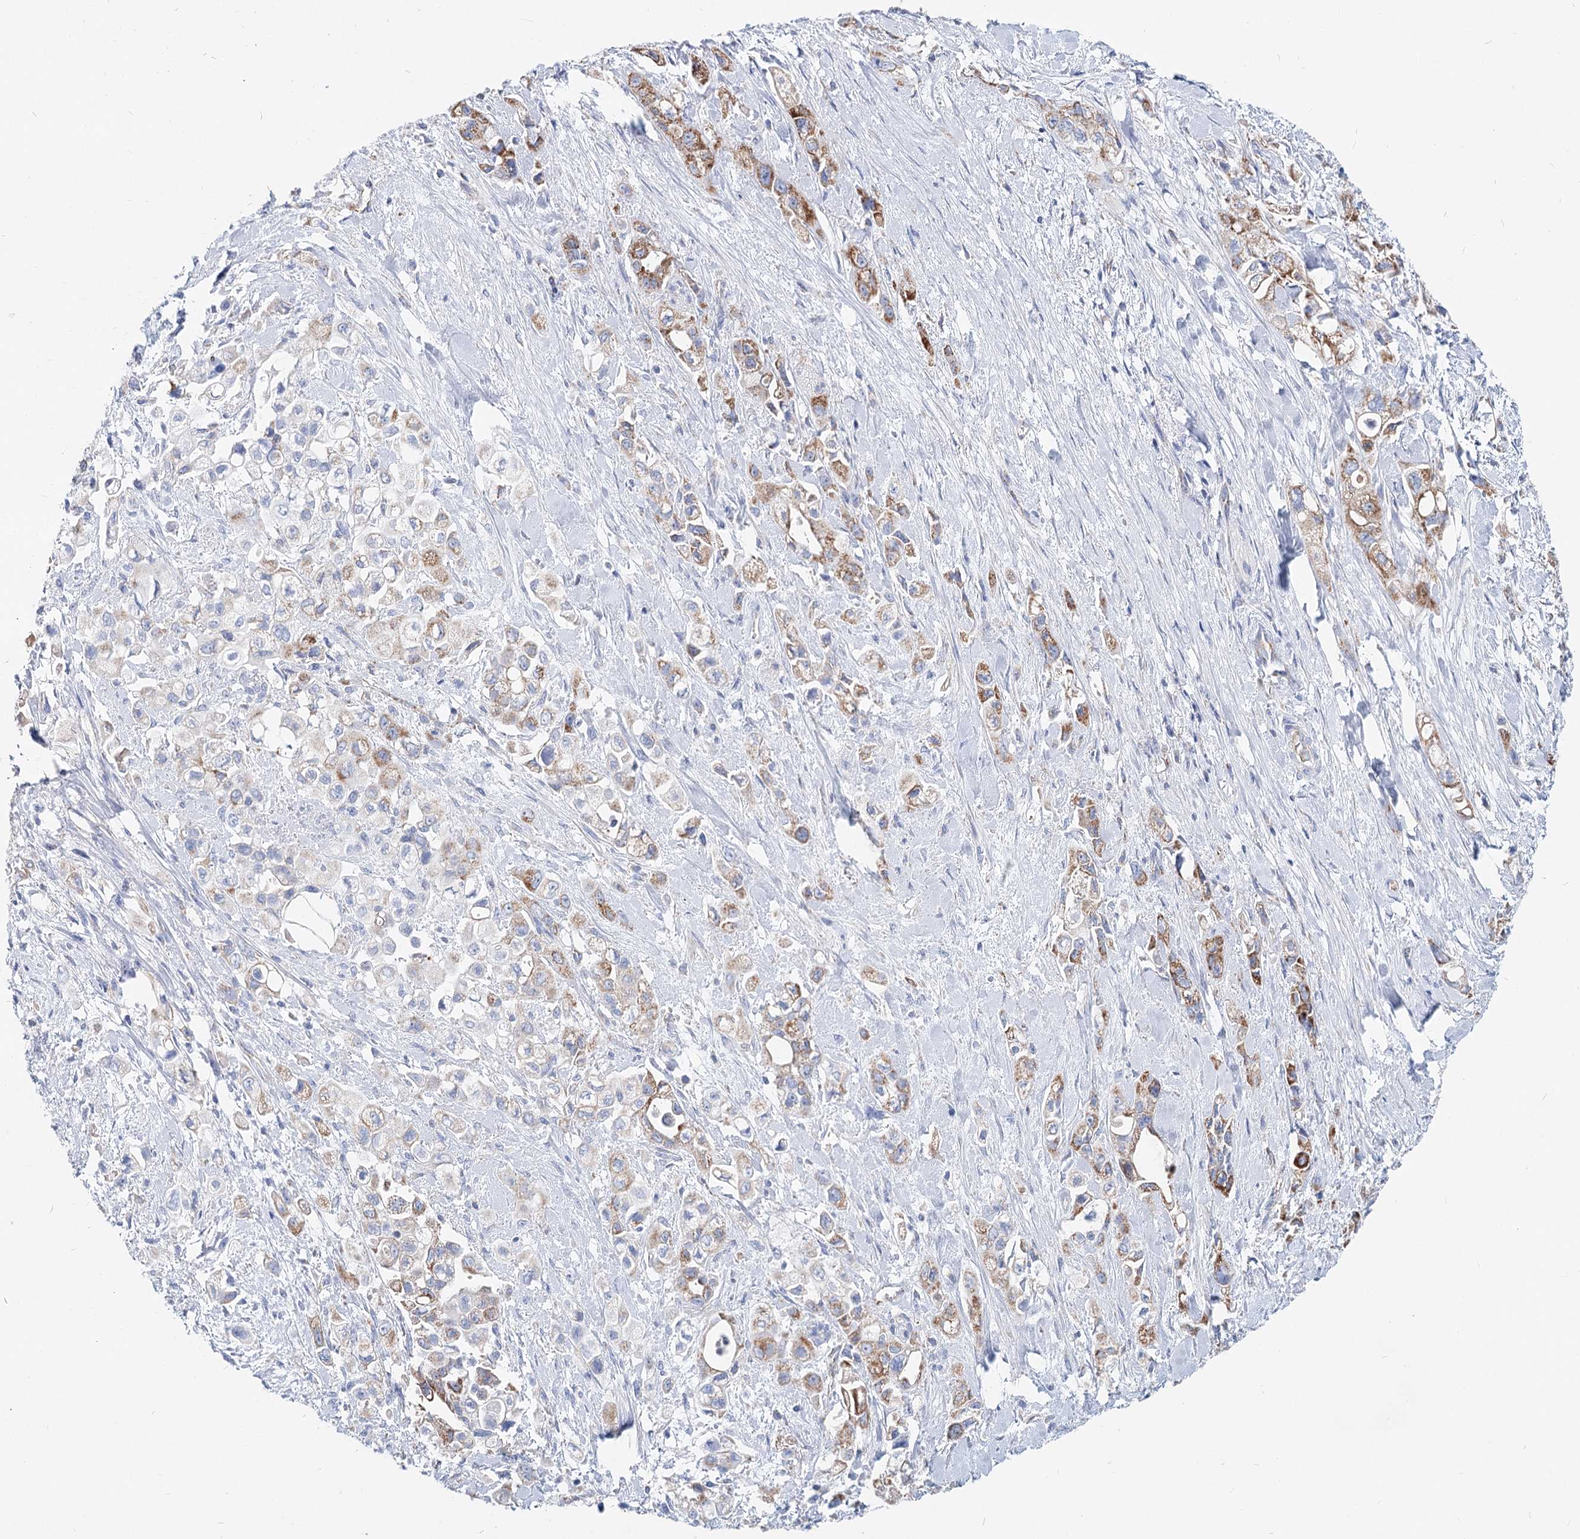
{"staining": {"intensity": "moderate", "quantity": "25%-75%", "location": "cytoplasmic/membranous"}, "tissue": "pancreatic cancer", "cell_type": "Tumor cells", "image_type": "cancer", "snomed": [{"axis": "morphology", "description": "Adenocarcinoma, NOS"}, {"axis": "topography", "description": "Pancreas"}], "caption": "Moderate cytoplasmic/membranous positivity is identified in about 25%-75% of tumor cells in pancreatic cancer.", "gene": "MCCC2", "patient": {"sex": "female", "age": 66}}